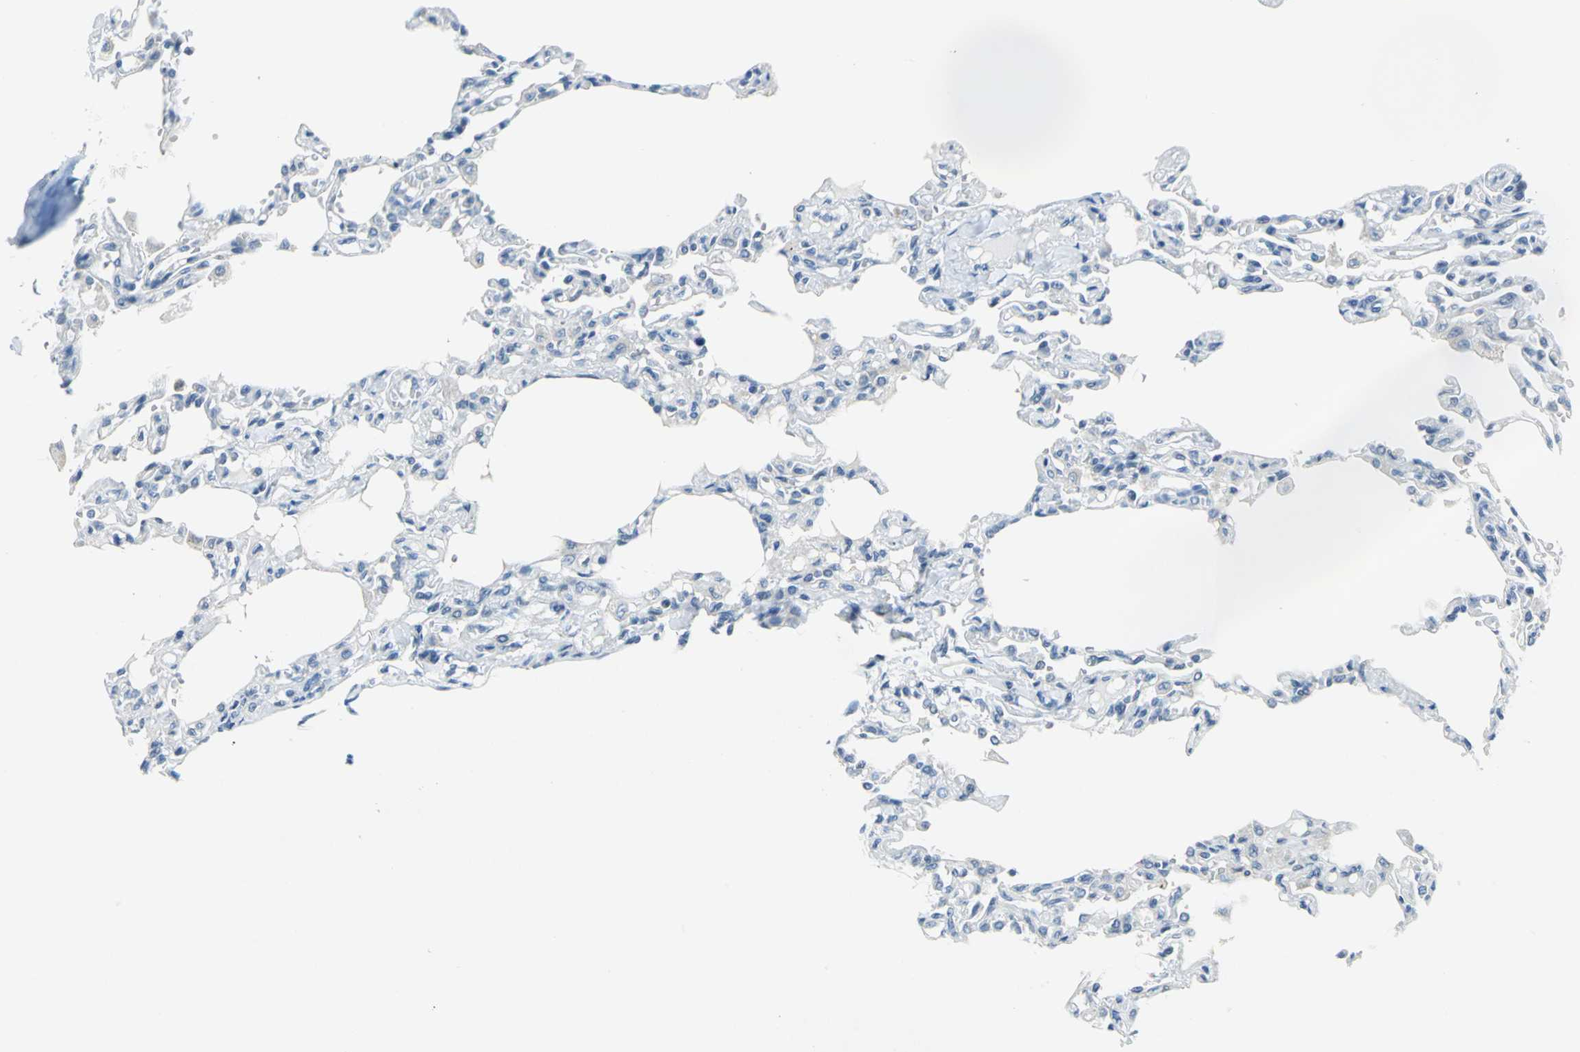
{"staining": {"intensity": "negative", "quantity": "none", "location": "none"}, "tissue": "lung", "cell_type": "Alveolar cells", "image_type": "normal", "snomed": [{"axis": "morphology", "description": "Normal tissue, NOS"}, {"axis": "topography", "description": "Lung"}], "caption": "Immunohistochemistry (IHC) image of normal human lung stained for a protein (brown), which reveals no expression in alveolar cells. Brightfield microscopy of immunohistochemistry stained with DAB (brown) and hematoxylin (blue), captured at high magnification.", "gene": "PIN1", "patient": {"sex": "male", "age": 21}}